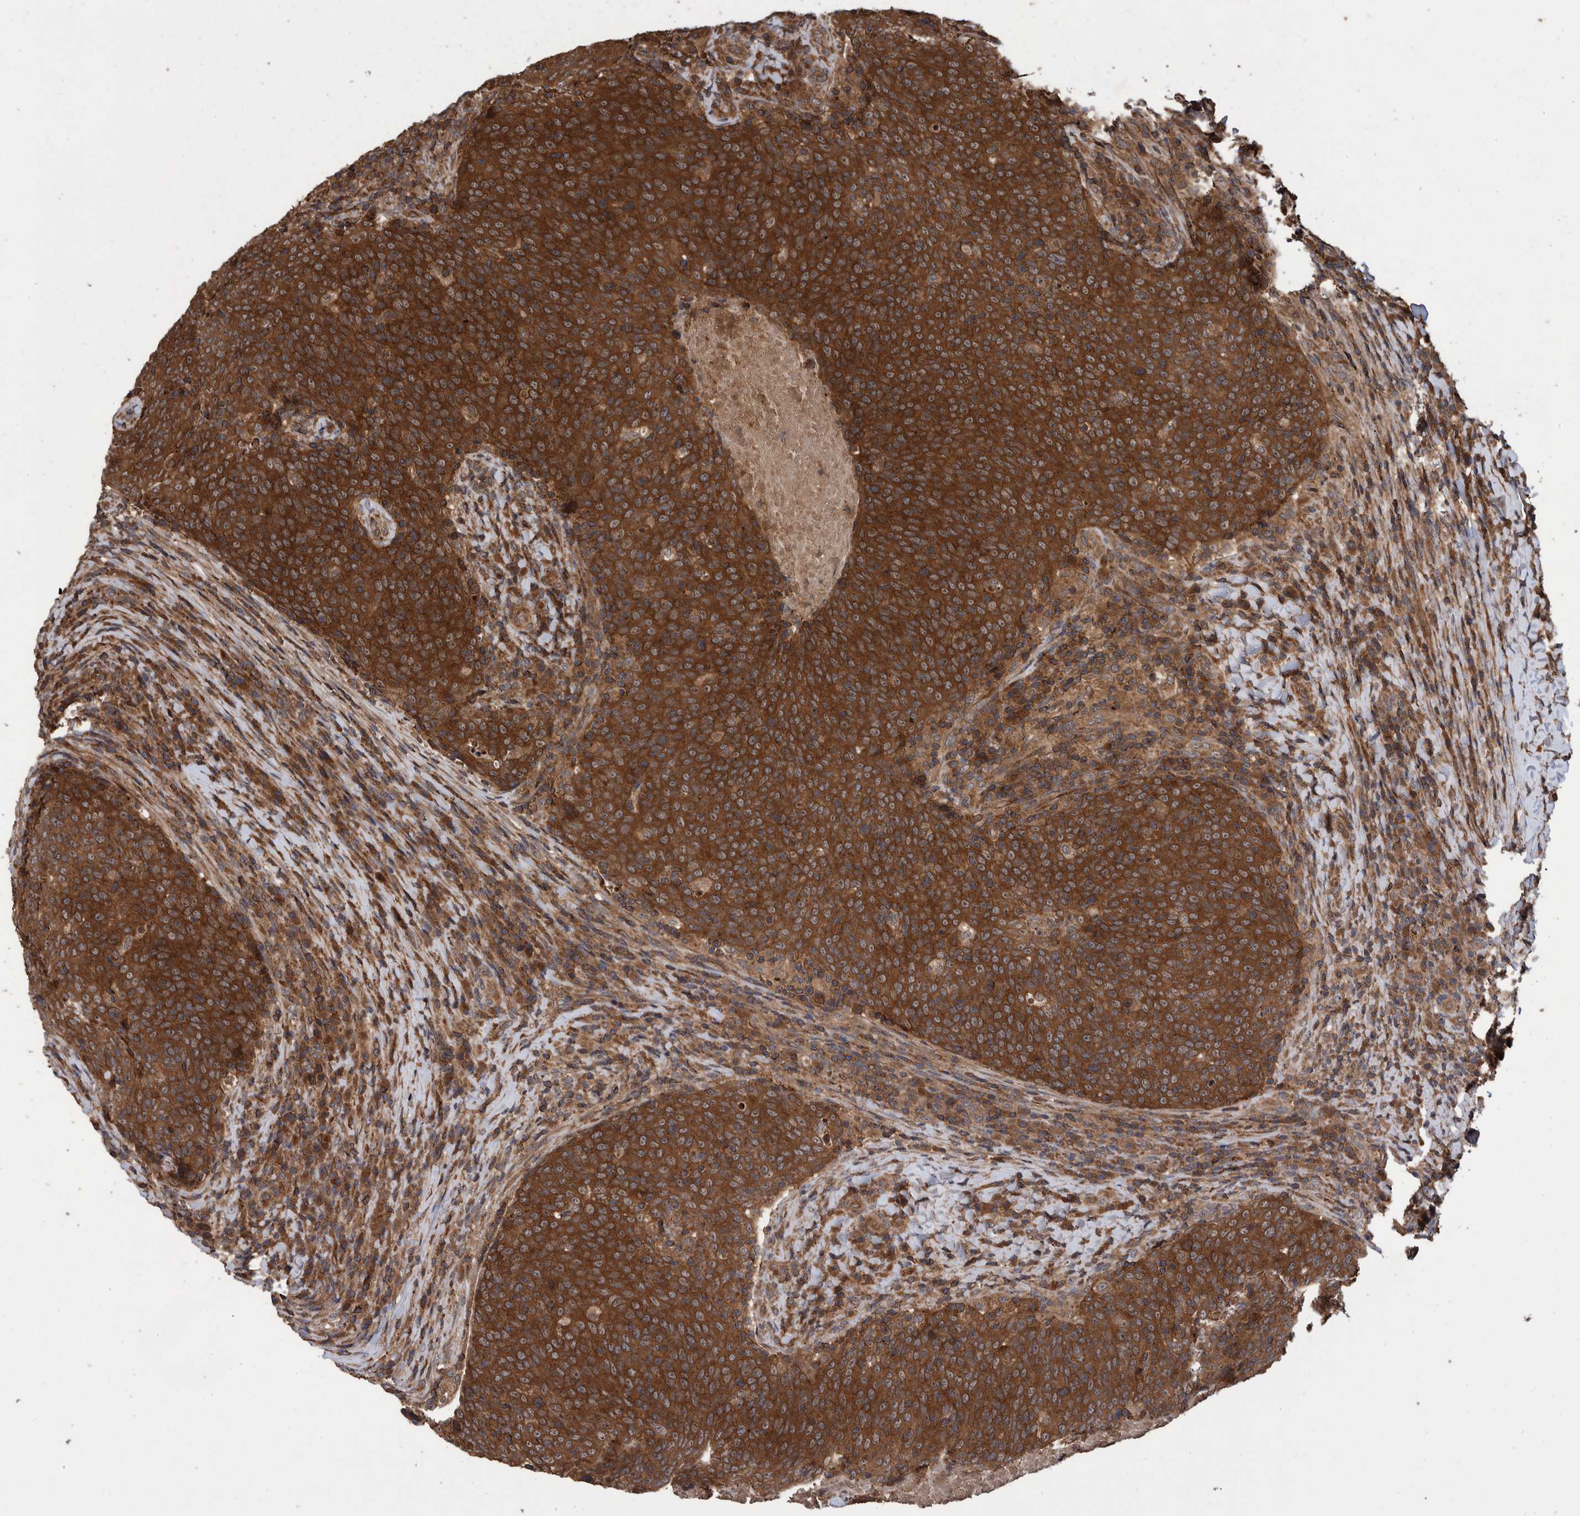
{"staining": {"intensity": "strong", "quantity": ">75%", "location": "cytoplasmic/membranous"}, "tissue": "head and neck cancer", "cell_type": "Tumor cells", "image_type": "cancer", "snomed": [{"axis": "morphology", "description": "Squamous cell carcinoma, NOS"}, {"axis": "morphology", "description": "Squamous cell carcinoma, metastatic, NOS"}, {"axis": "topography", "description": "Lymph node"}, {"axis": "topography", "description": "Head-Neck"}], "caption": "Human head and neck metastatic squamous cell carcinoma stained for a protein (brown) shows strong cytoplasmic/membranous positive positivity in about >75% of tumor cells.", "gene": "VBP1", "patient": {"sex": "male", "age": 62}}